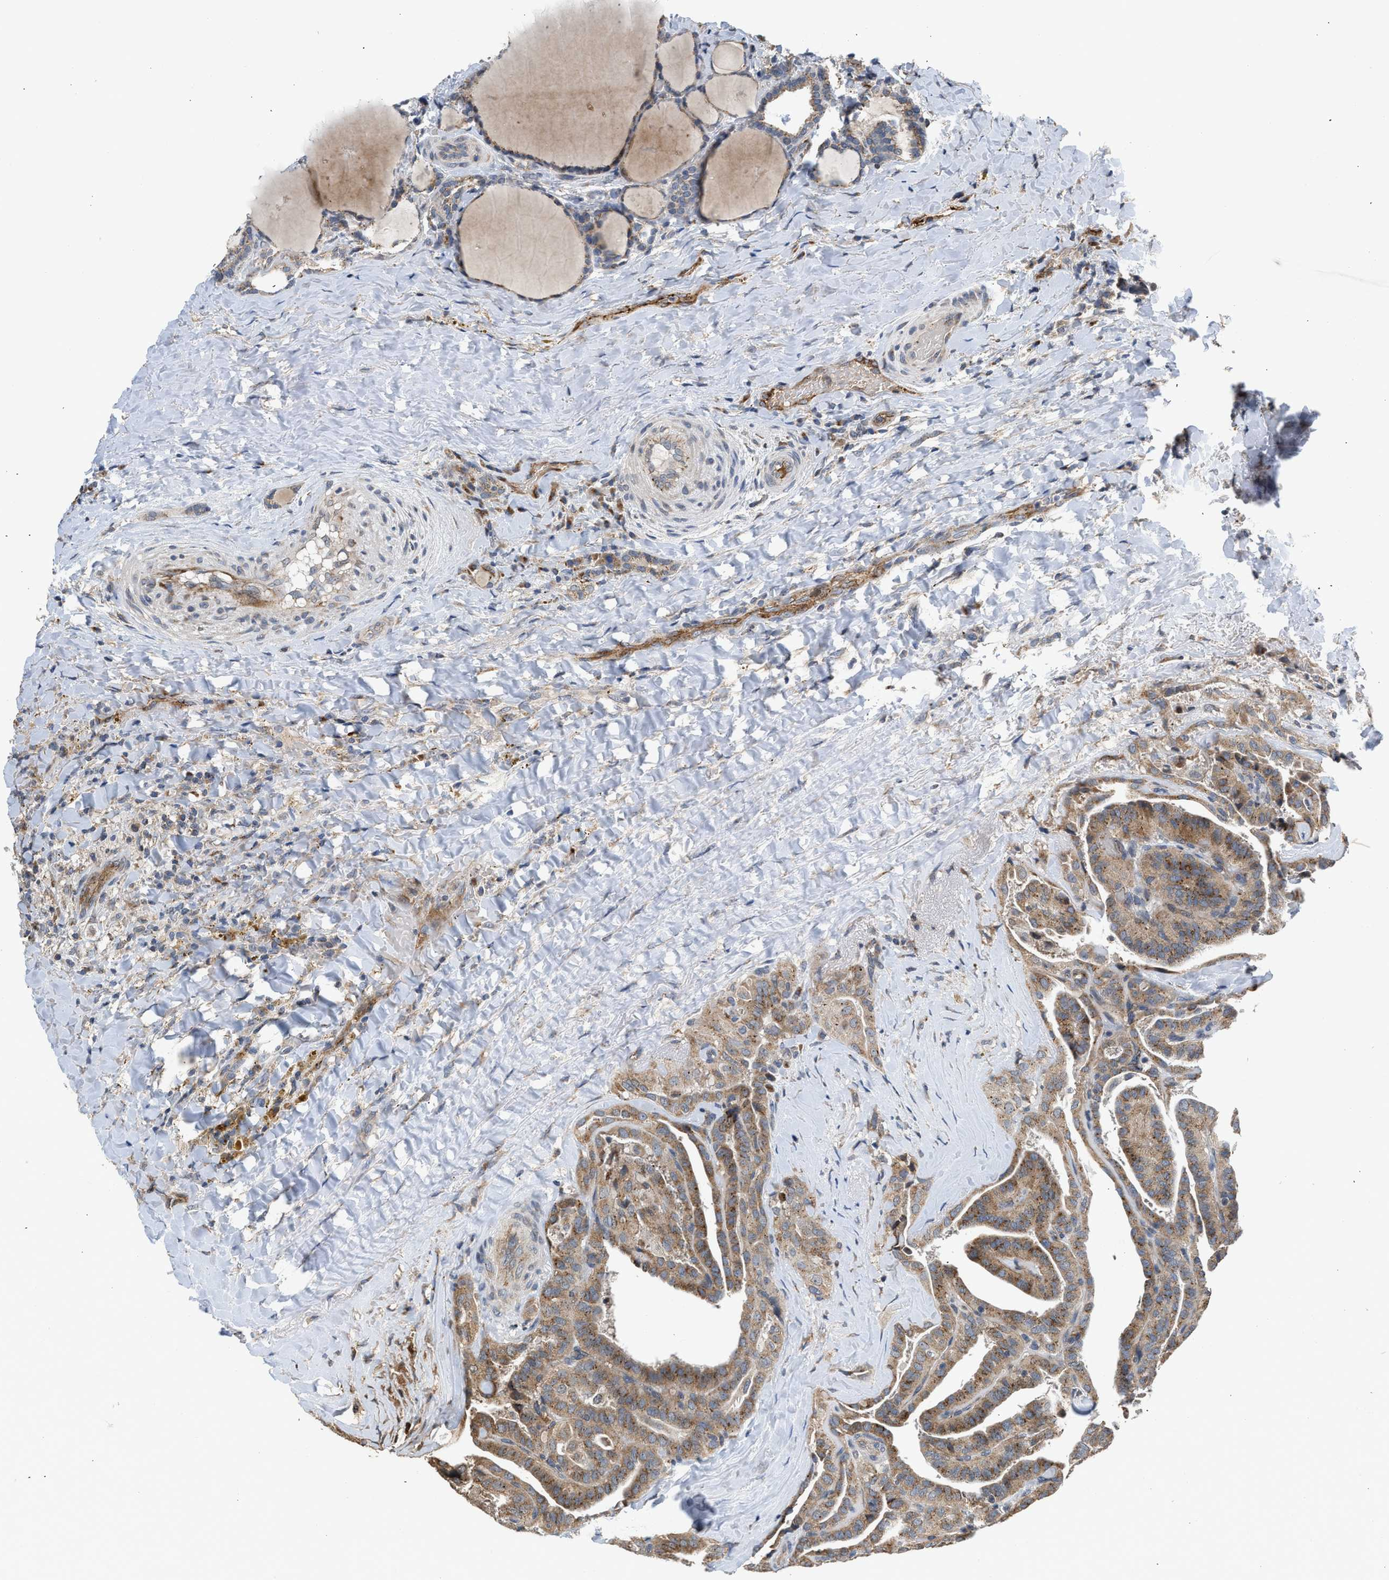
{"staining": {"intensity": "moderate", "quantity": ">75%", "location": "cytoplasmic/membranous"}, "tissue": "thyroid cancer", "cell_type": "Tumor cells", "image_type": "cancer", "snomed": [{"axis": "morphology", "description": "Papillary adenocarcinoma, NOS"}, {"axis": "topography", "description": "Thyroid gland"}], "caption": "IHC staining of thyroid cancer (papillary adenocarcinoma), which displays medium levels of moderate cytoplasmic/membranous positivity in about >75% of tumor cells indicating moderate cytoplasmic/membranous protein staining. The staining was performed using DAB (brown) for protein detection and nuclei were counterstained in hematoxylin (blue).", "gene": "PIM1", "patient": {"sex": "male", "age": 77}}